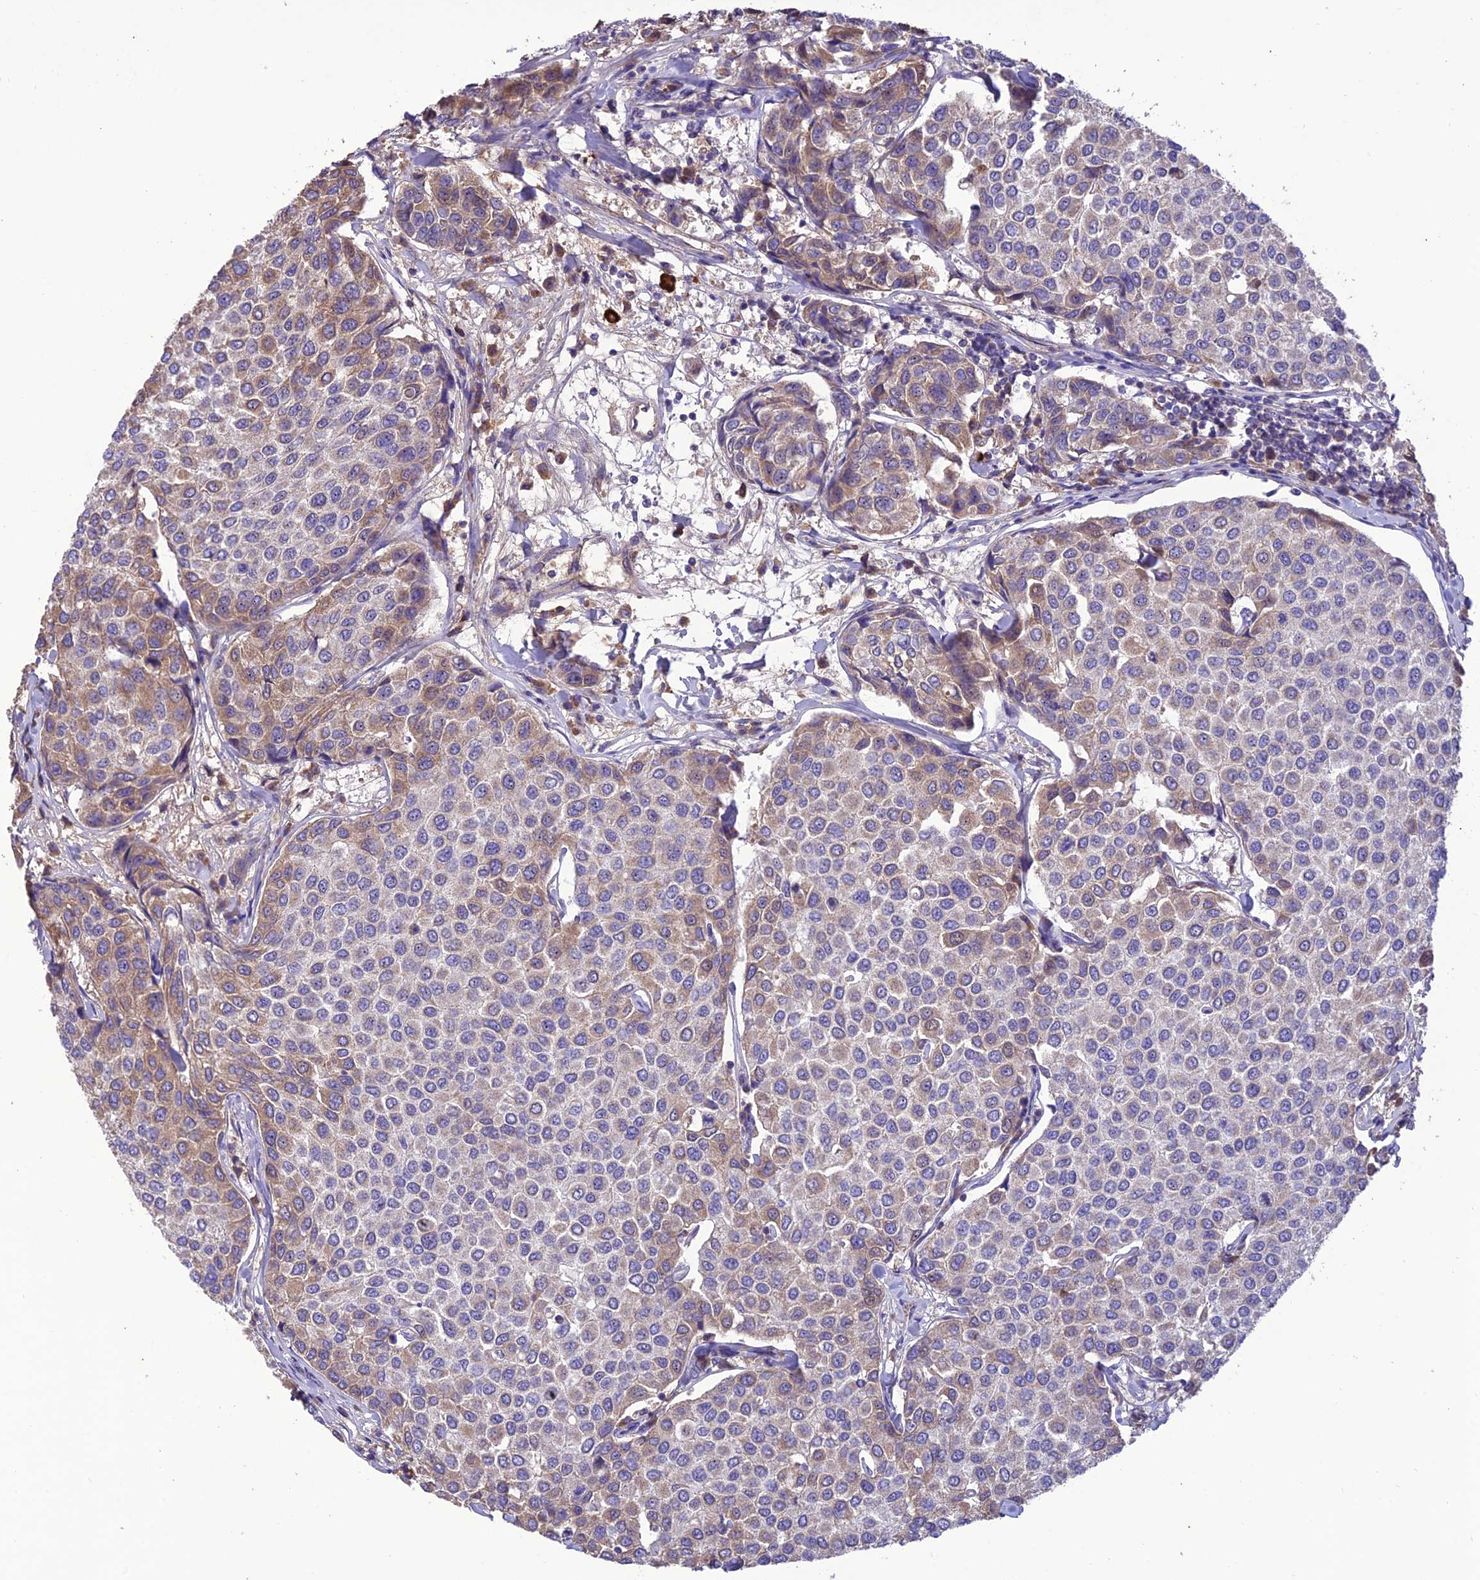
{"staining": {"intensity": "moderate", "quantity": "<25%", "location": "cytoplasmic/membranous"}, "tissue": "breast cancer", "cell_type": "Tumor cells", "image_type": "cancer", "snomed": [{"axis": "morphology", "description": "Duct carcinoma"}, {"axis": "topography", "description": "Breast"}], "caption": "Tumor cells exhibit moderate cytoplasmic/membranous staining in approximately <25% of cells in breast cancer (infiltrating ductal carcinoma). The protein is shown in brown color, while the nuclei are stained blue.", "gene": "NDUFAF1", "patient": {"sex": "female", "age": 55}}